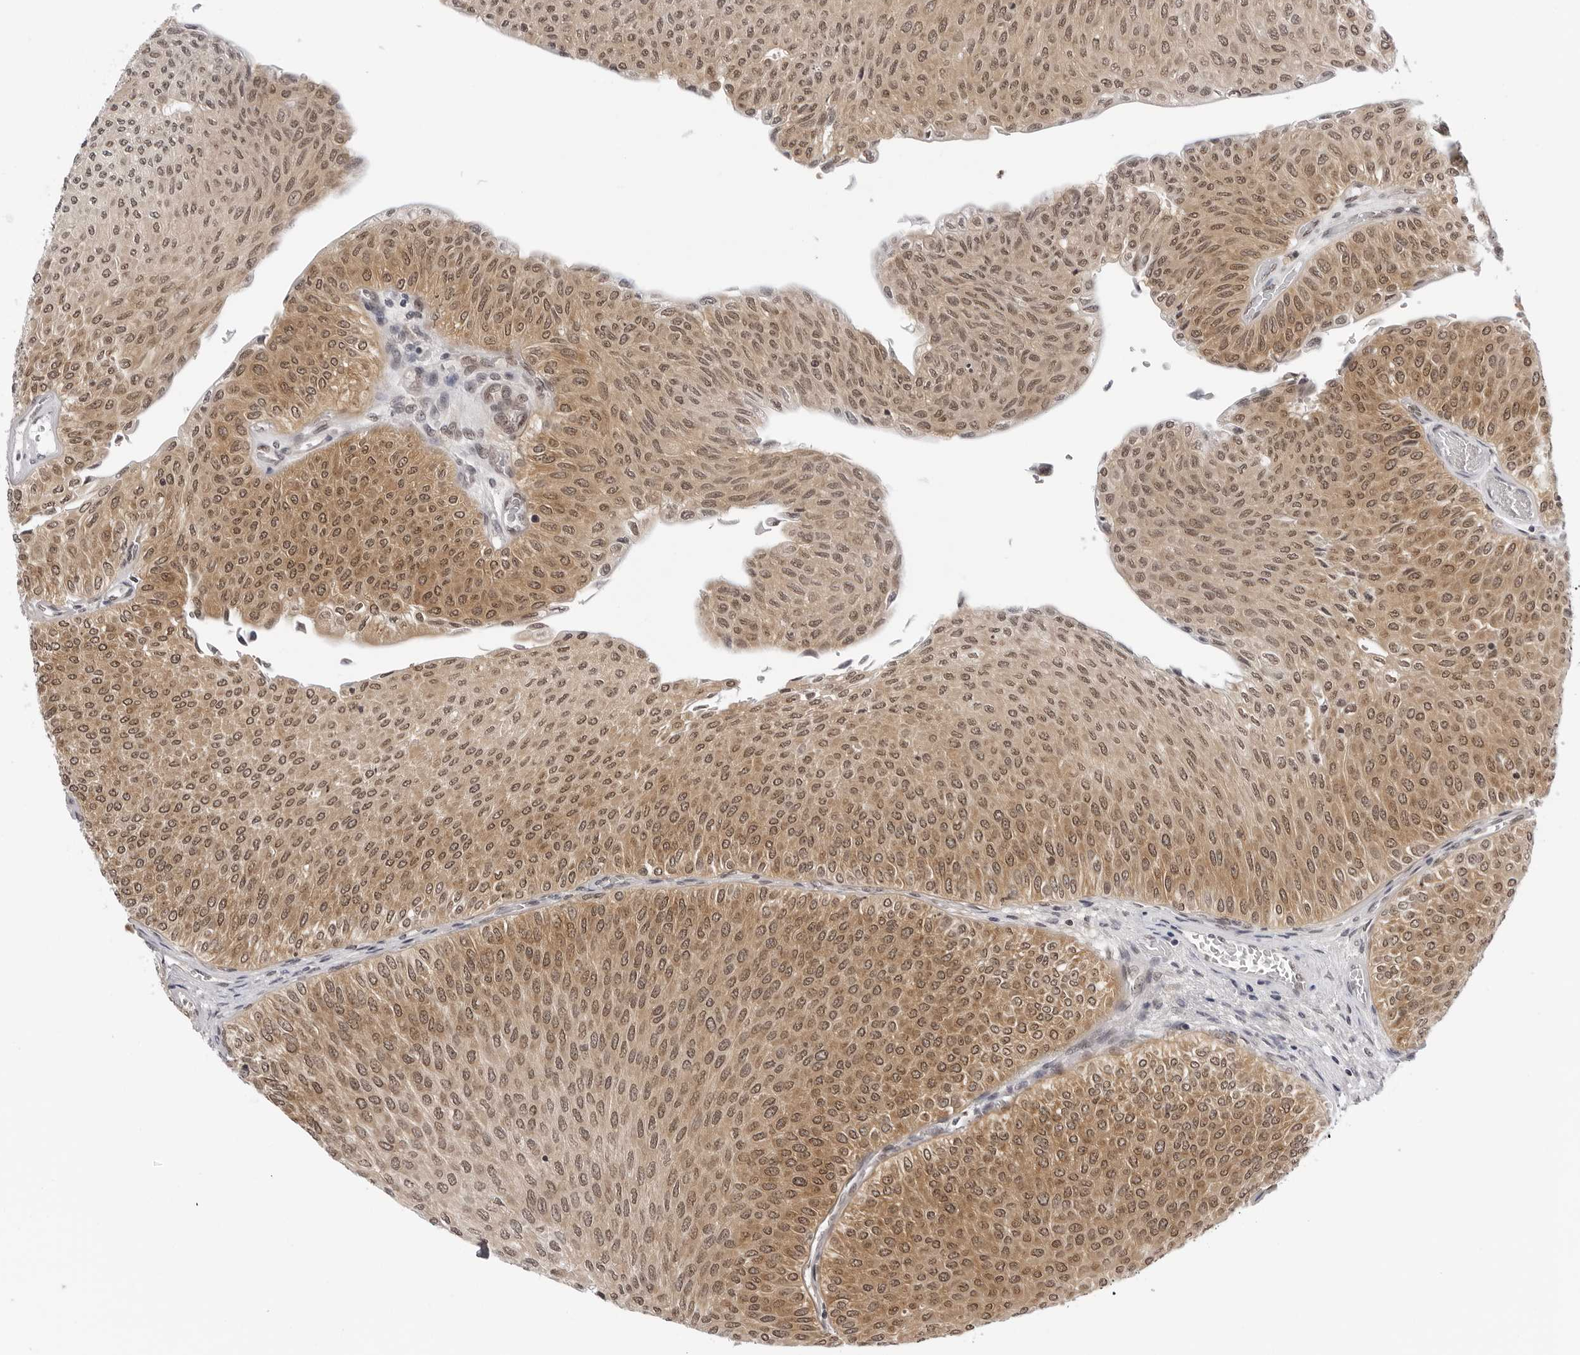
{"staining": {"intensity": "moderate", "quantity": "25%-75%", "location": "cytoplasmic/membranous,nuclear"}, "tissue": "urothelial cancer", "cell_type": "Tumor cells", "image_type": "cancer", "snomed": [{"axis": "morphology", "description": "Urothelial carcinoma, Low grade"}, {"axis": "topography", "description": "Urinary bladder"}], "caption": "Protein analysis of urothelial carcinoma (low-grade) tissue shows moderate cytoplasmic/membranous and nuclear positivity in approximately 25%-75% of tumor cells.", "gene": "WDR77", "patient": {"sex": "male", "age": 78}}